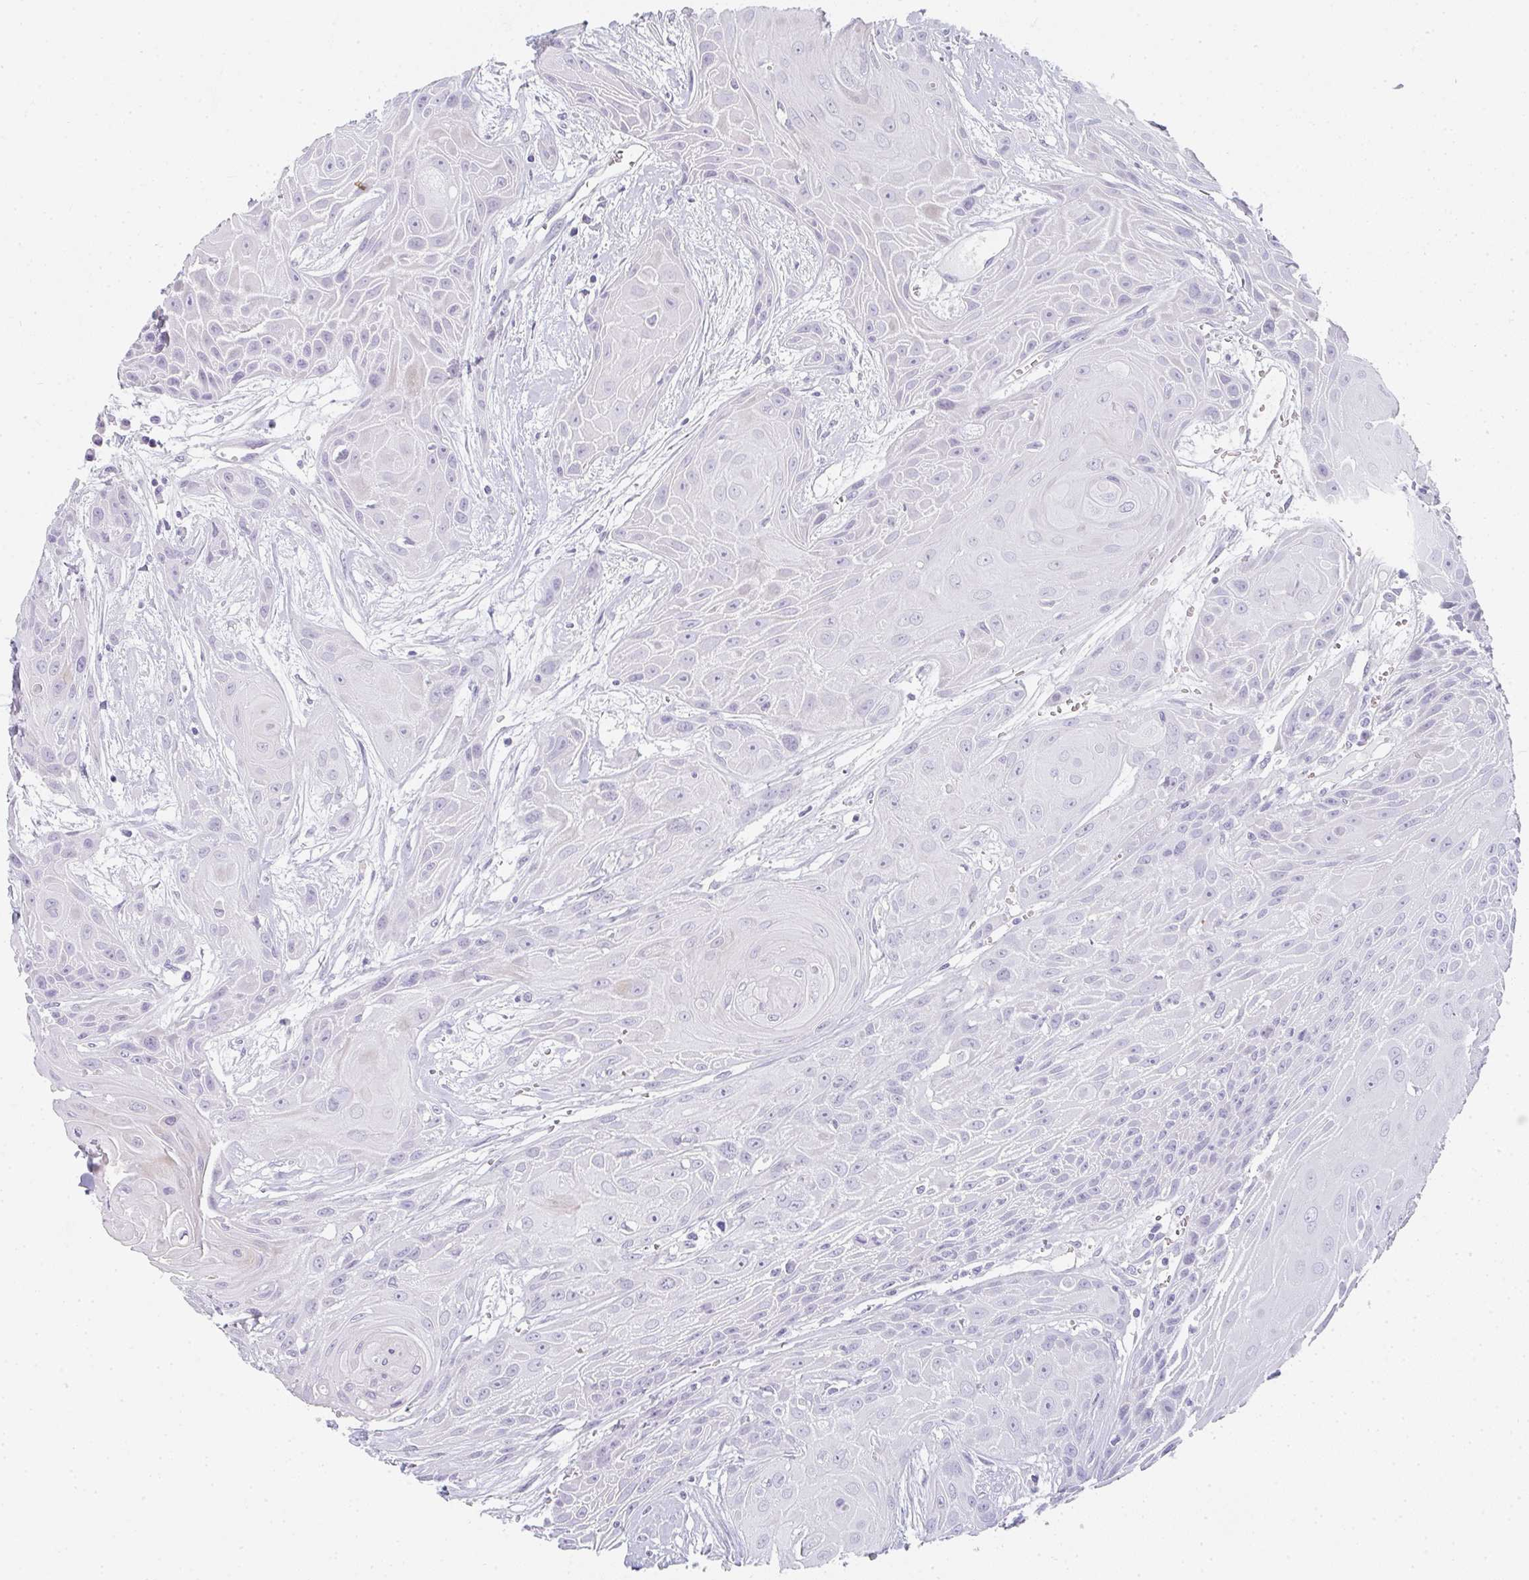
{"staining": {"intensity": "negative", "quantity": "none", "location": "none"}, "tissue": "head and neck cancer", "cell_type": "Tumor cells", "image_type": "cancer", "snomed": [{"axis": "morphology", "description": "Squamous cell carcinoma, NOS"}, {"axis": "topography", "description": "Head-Neck"}], "caption": "Protein analysis of head and neck cancer (squamous cell carcinoma) reveals no significant expression in tumor cells.", "gene": "NEU2", "patient": {"sex": "female", "age": 73}}